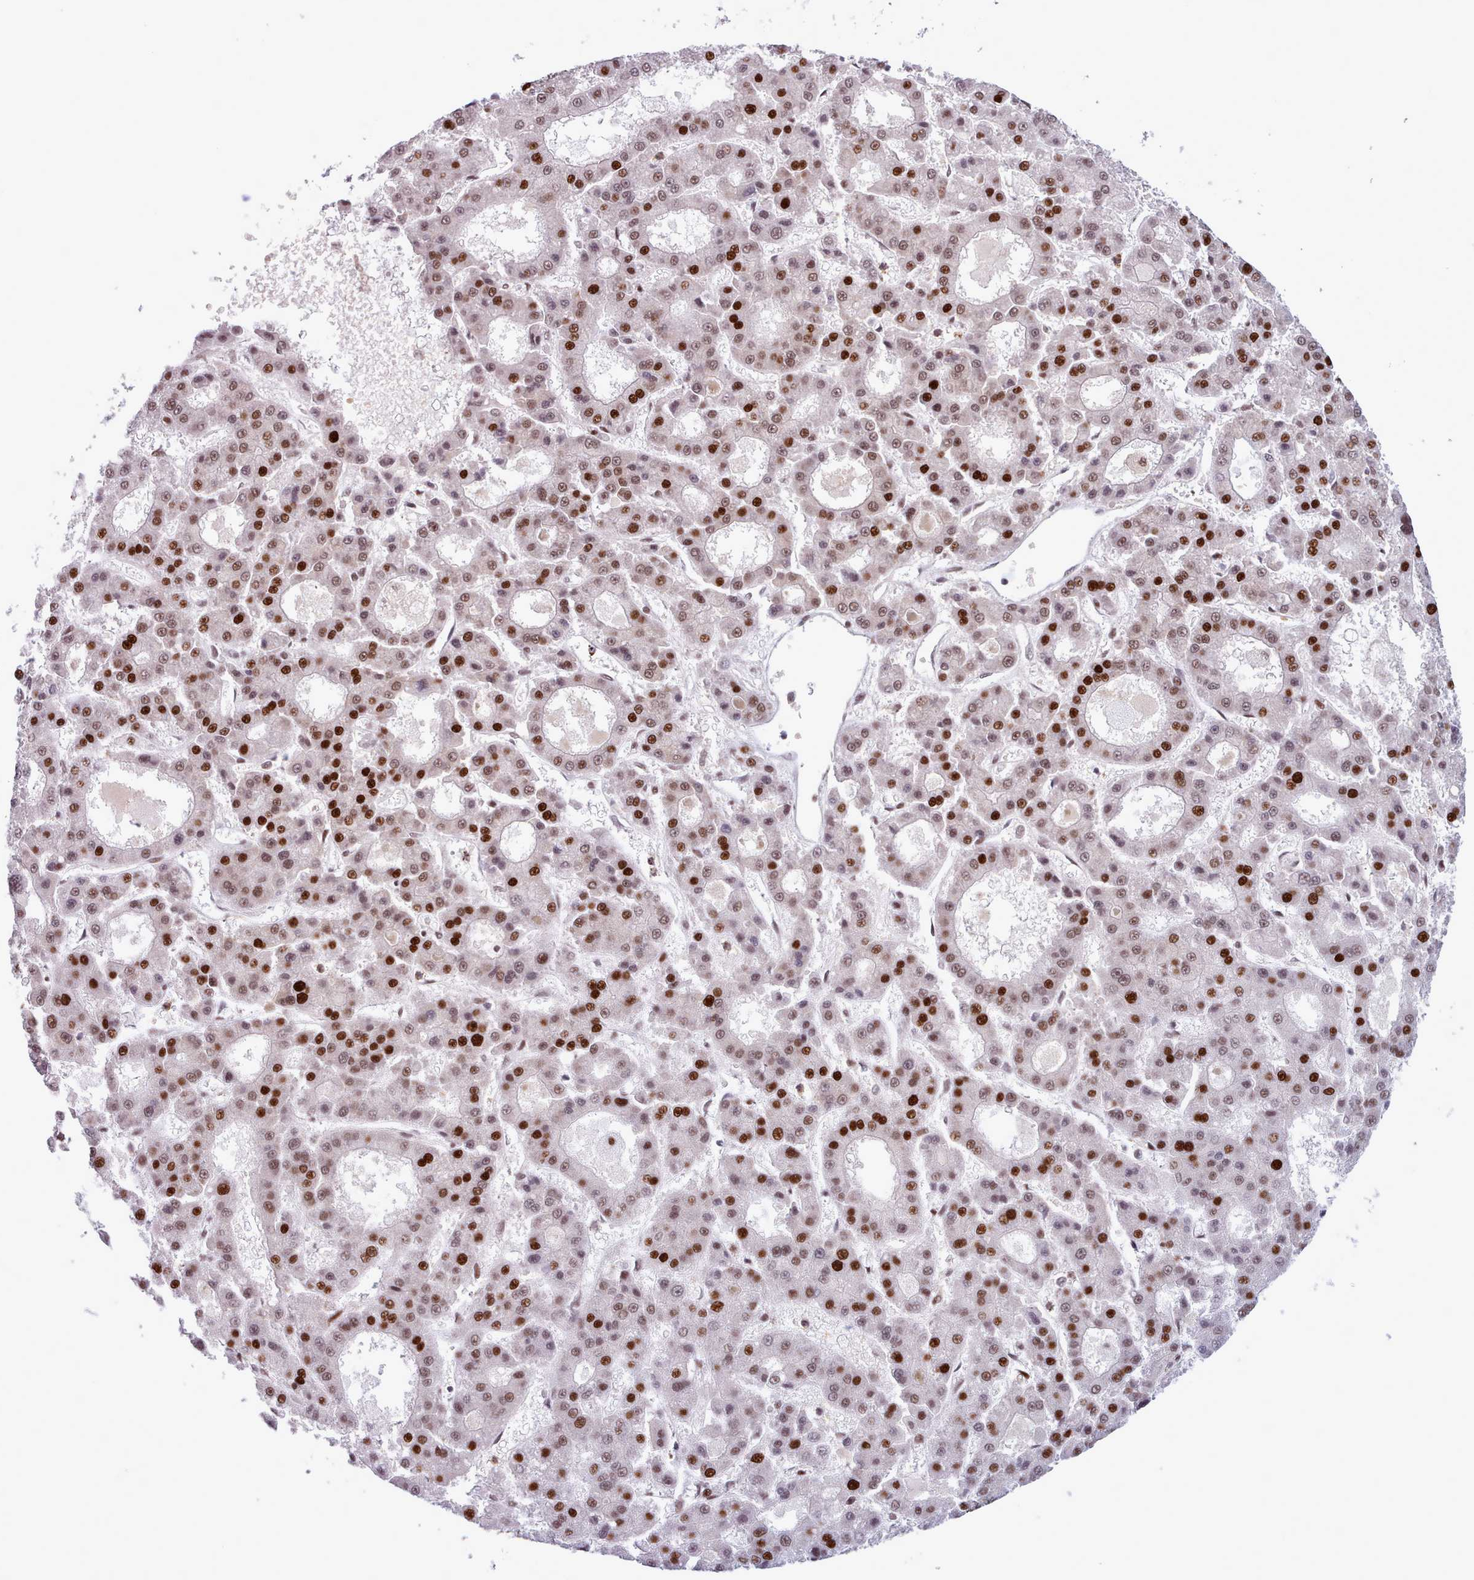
{"staining": {"intensity": "strong", "quantity": ">75%", "location": "nuclear"}, "tissue": "liver cancer", "cell_type": "Tumor cells", "image_type": "cancer", "snomed": [{"axis": "morphology", "description": "Carcinoma, Hepatocellular, NOS"}, {"axis": "topography", "description": "Liver"}], "caption": "Hepatocellular carcinoma (liver) stained with a brown dye demonstrates strong nuclear positive expression in approximately >75% of tumor cells.", "gene": "SRSF4", "patient": {"sex": "male", "age": 70}}